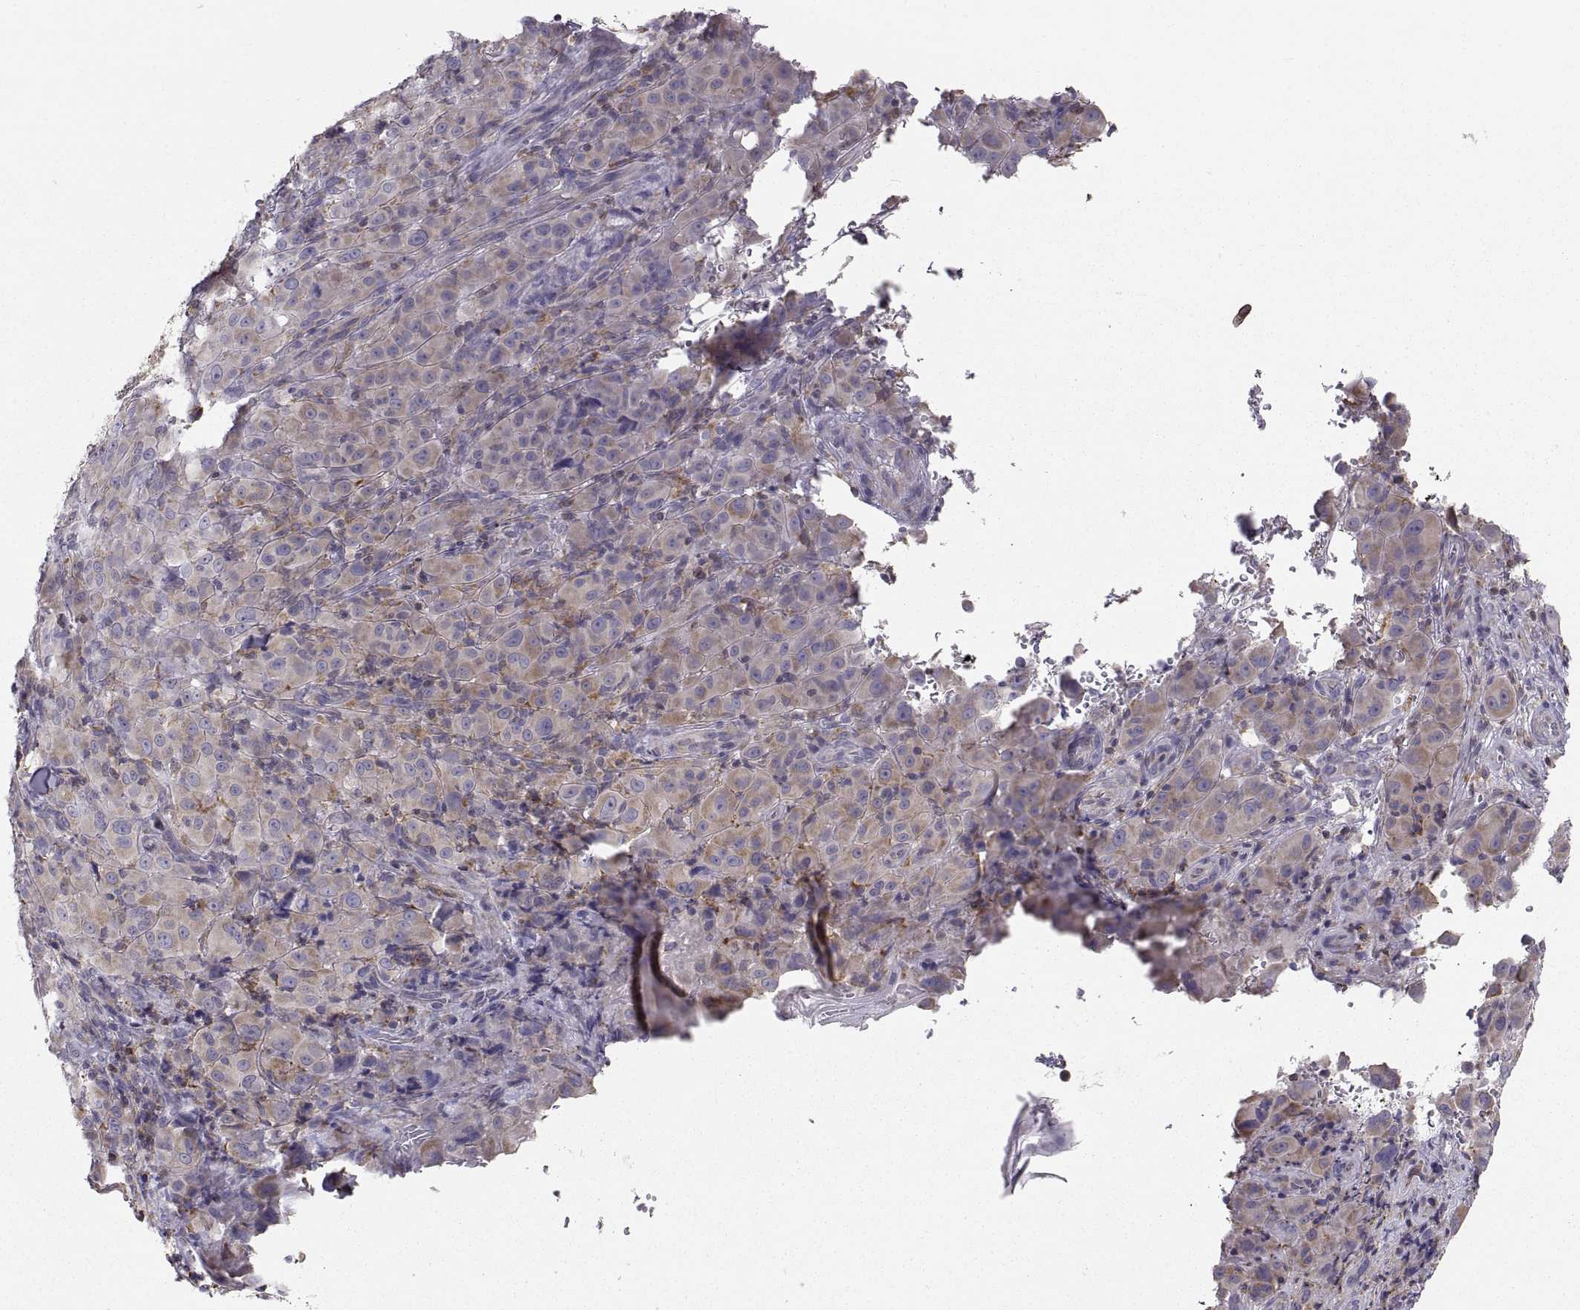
{"staining": {"intensity": "moderate", "quantity": "25%-75%", "location": "cytoplasmic/membranous"}, "tissue": "melanoma", "cell_type": "Tumor cells", "image_type": "cancer", "snomed": [{"axis": "morphology", "description": "Malignant melanoma, NOS"}, {"axis": "topography", "description": "Skin"}], "caption": "High-power microscopy captured an immunohistochemistry photomicrograph of malignant melanoma, revealing moderate cytoplasmic/membranous expression in about 25%-75% of tumor cells. The protein of interest is shown in brown color, while the nuclei are stained blue.", "gene": "ERO1A", "patient": {"sex": "female", "age": 87}}